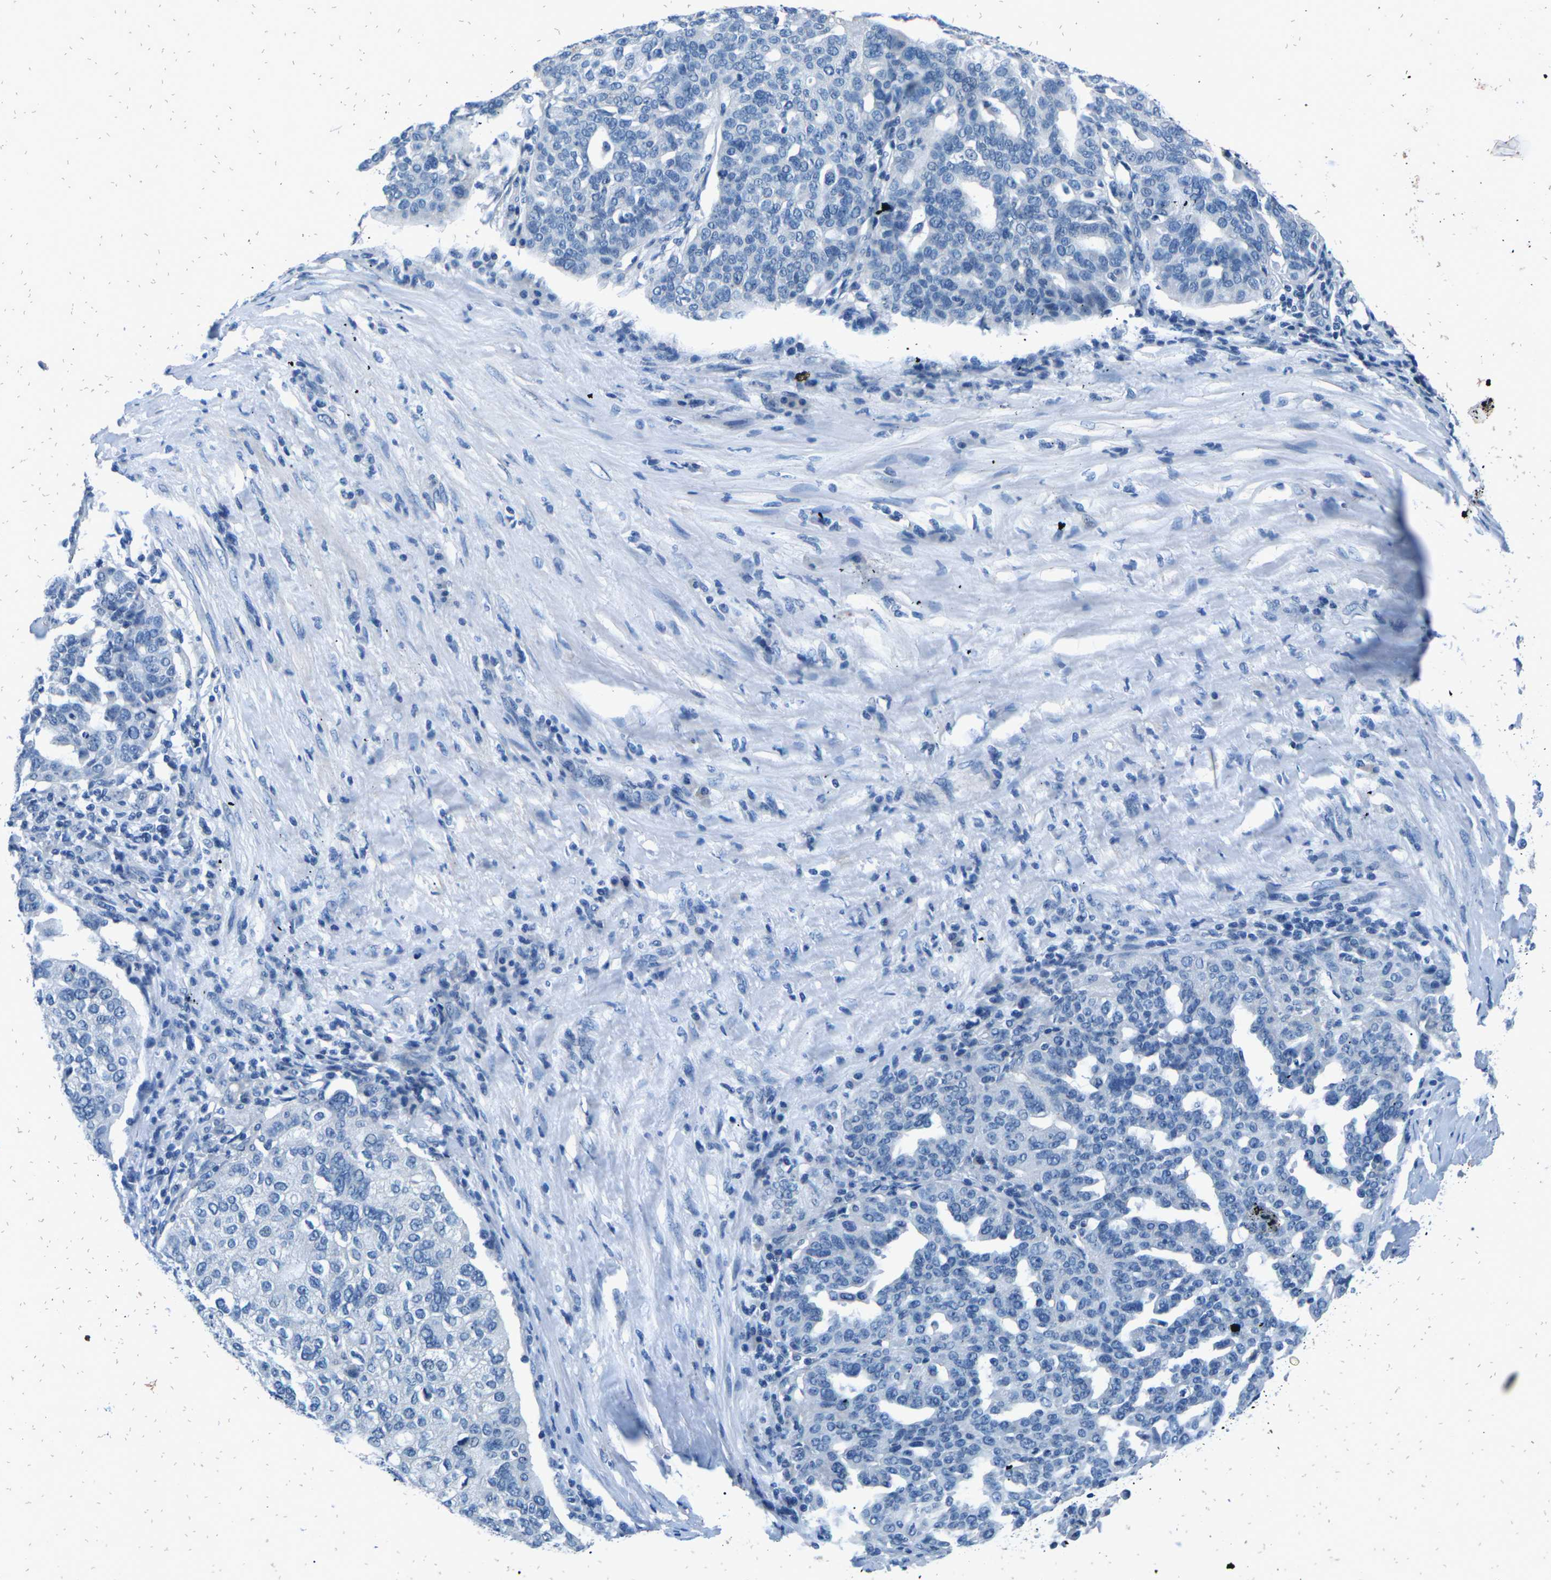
{"staining": {"intensity": "negative", "quantity": "none", "location": "none"}, "tissue": "ovarian cancer", "cell_type": "Tumor cells", "image_type": "cancer", "snomed": [{"axis": "morphology", "description": "Cystadenocarcinoma, serous, NOS"}, {"axis": "topography", "description": "Ovary"}], "caption": "Immunohistochemical staining of ovarian serous cystadenocarcinoma exhibits no significant positivity in tumor cells.", "gene": "UMOD", "patient": {"sex": "female", "age": 59}}